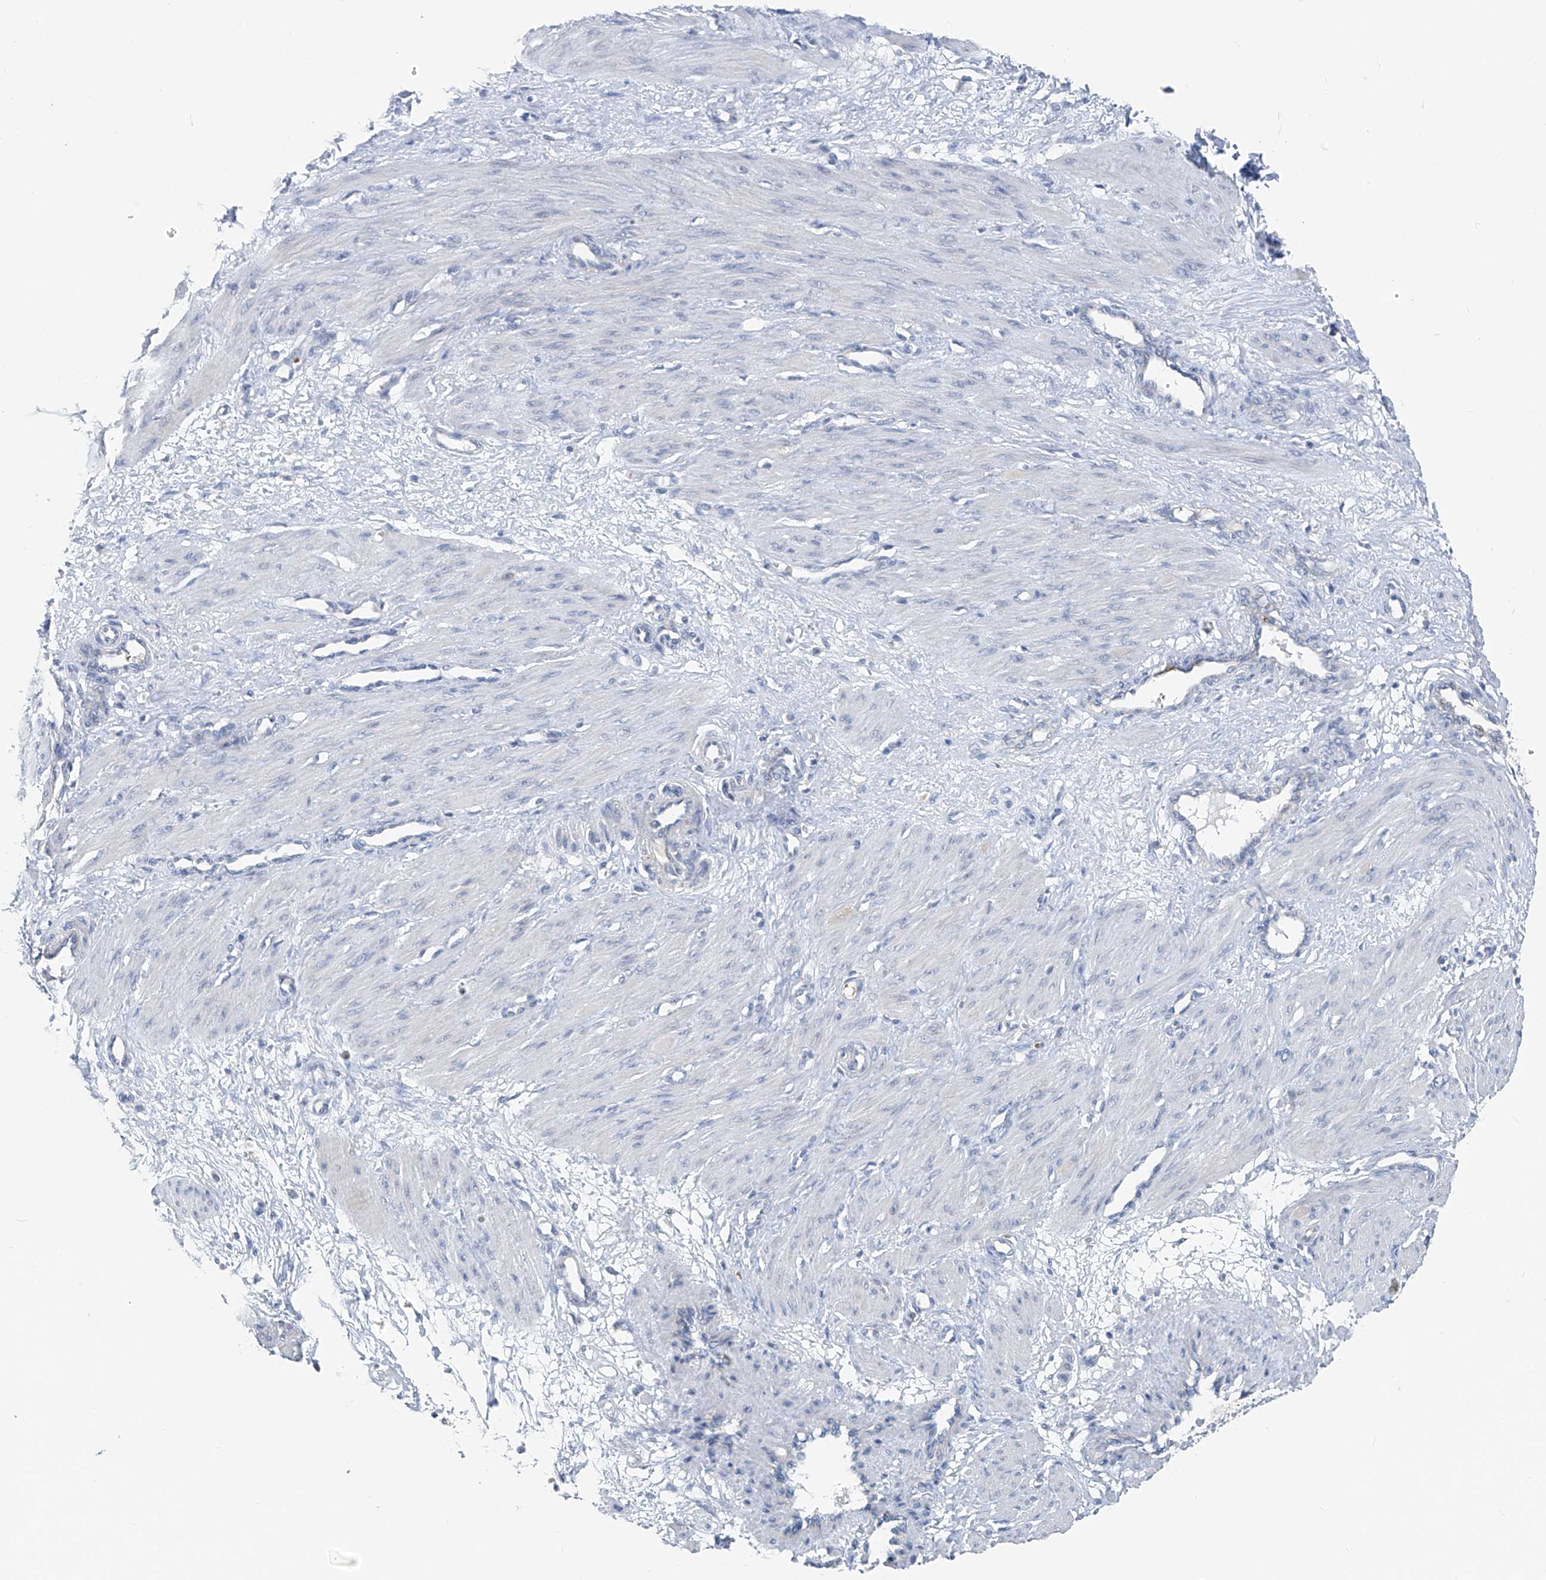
{"staining": {"intensity": "negative", "quantity": "none", "location": "none"}, "tissue": "smooth muscle", "cell_type": "Smooth muscle cells", "image_type": "normal", "snomed": [{"axis": "morphology", "description": "Normal tissue, NOS"}, {"axis": "topography", "description": "Endometrium"}], "caption": "Protein analysis of benign smooth muscle shows no significant staining in smooth muscle cells. Nuclei are stained in blue.", "gene": "FGD2", "patient": {"sex": "female", "age": 33}}